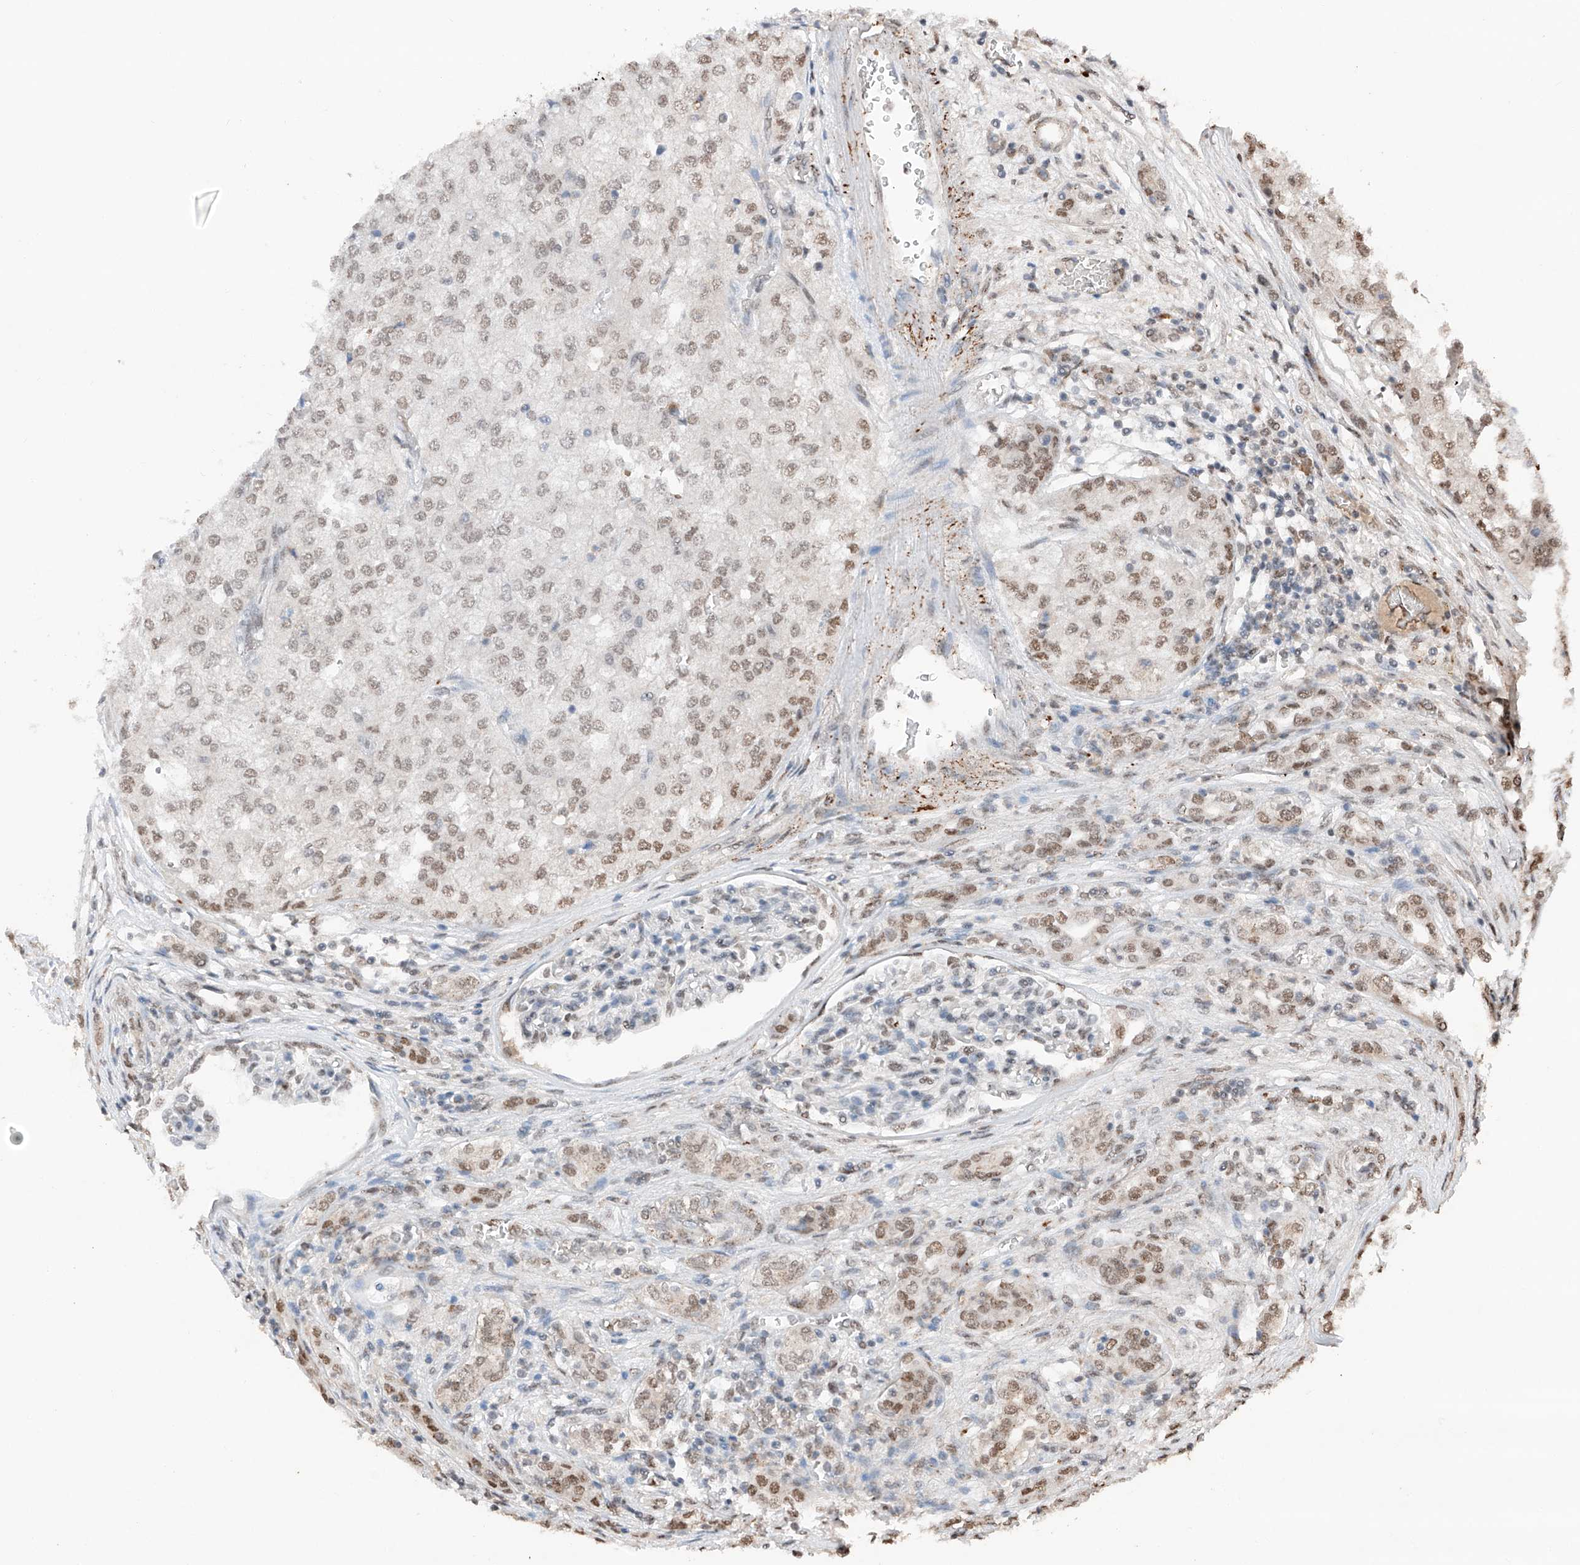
{"staining": {"intensity": "moderate", "quantity": "<25%", "location": "nuclear"}, "tissue": "renal cancer", "cell_type": "Tumor cells", "image_type": "cancer", "snomed": [{"axis": "morphology", "description": "Adenocarcinoma, NOS"}, {"axis": "topography", "description": "Kidney"}], "caption": "Human renal cancer (adenocarcinoma) stained with a brown dye demonstrates moderate nuclear positive expression in about <25% of tumor cells.", "gene": "TBX4", "patient": {"sex": "female", "age": 54}}